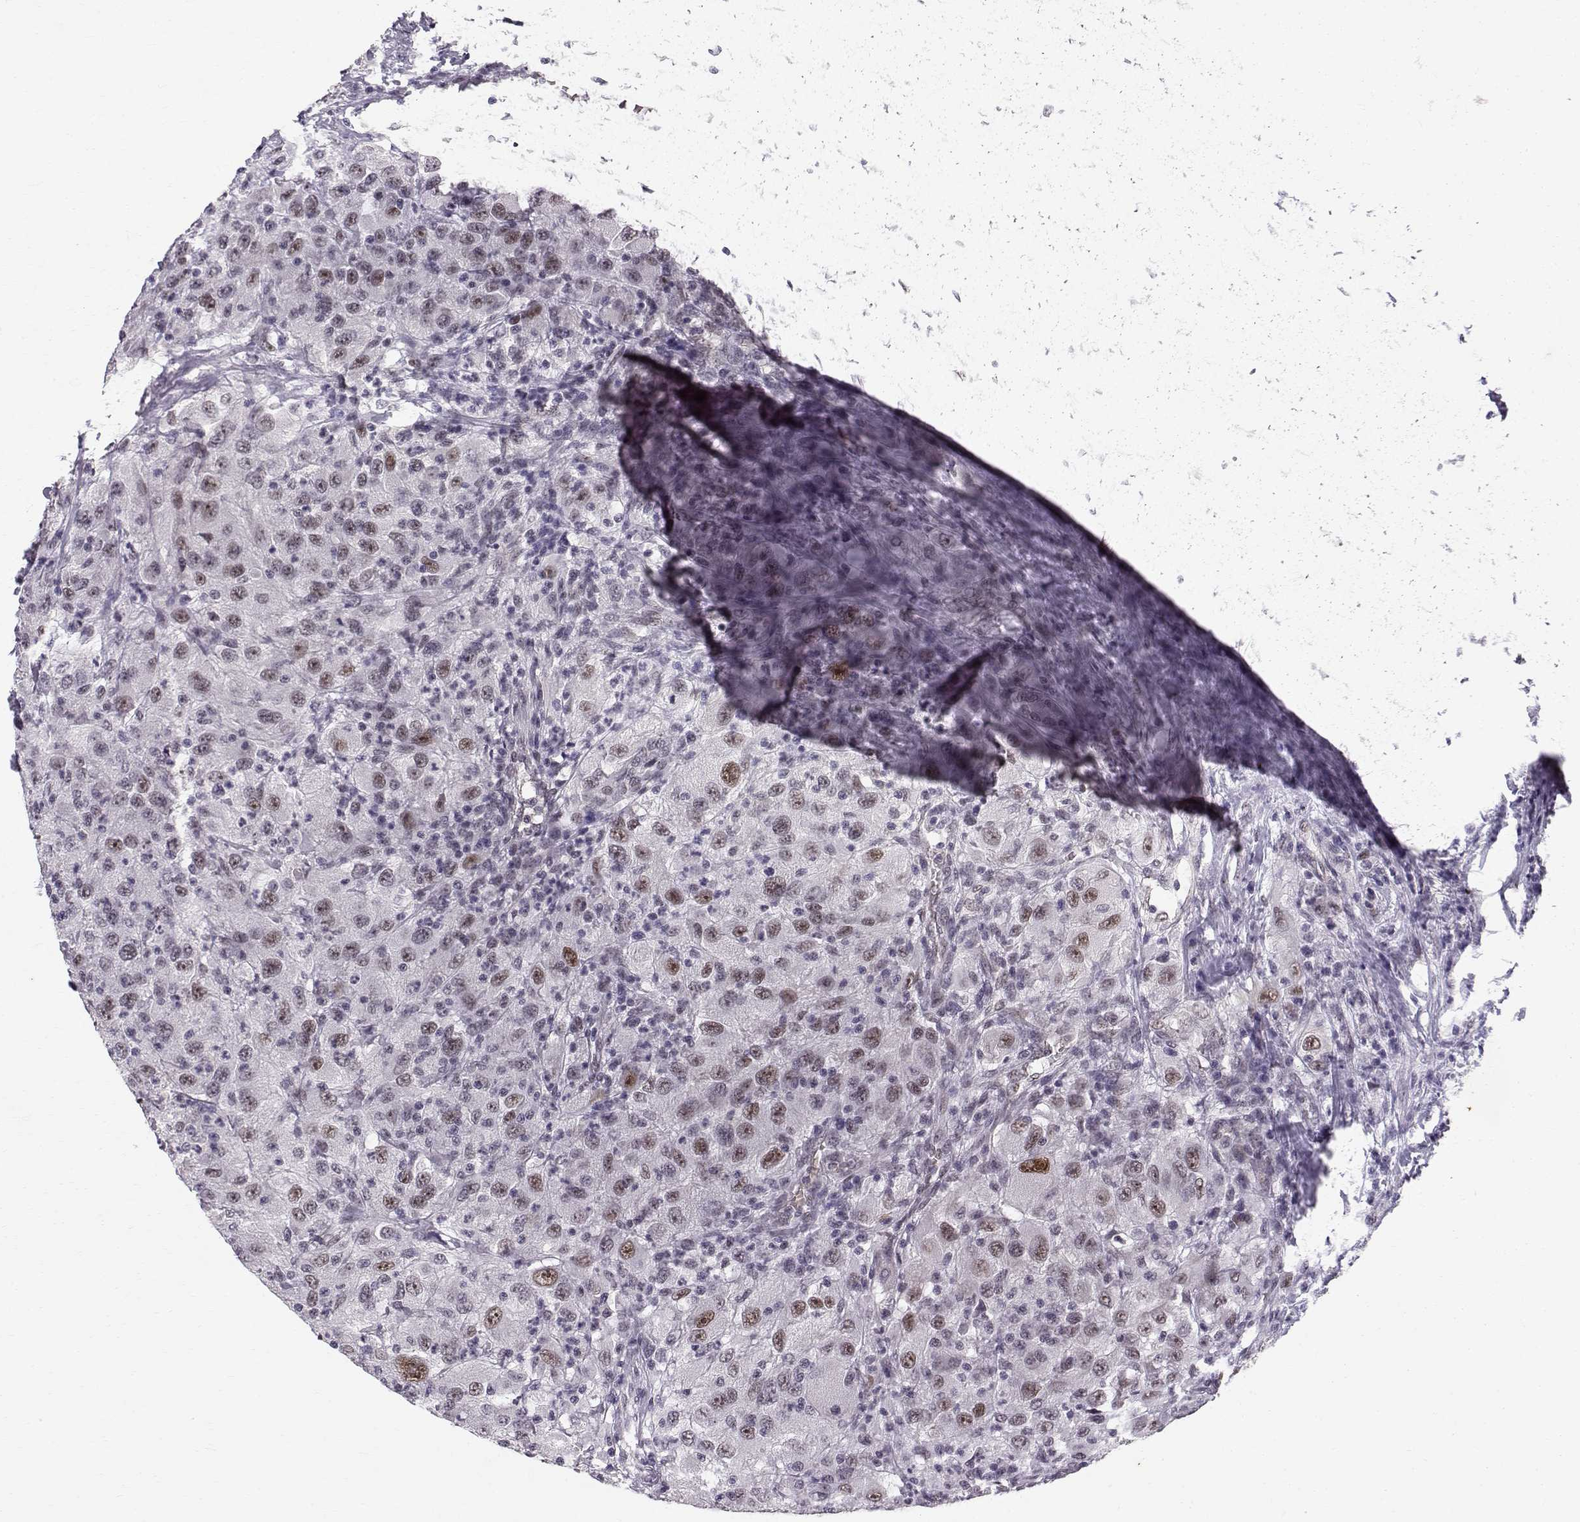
{"staining": {"intensity": "moderate", "quantity": "<25%", "location": "nuclear"}, "tissue": "renal cancer", "cell_type": "Tumor cells", "image_type": "cancer", "snomed": [{"axis": "morphology", "description": "Adenocarcinoma, NOS"}, {"axis": "topography", "description": "Kidney"}], "caption": "IHC photomicrograph of renal cancer stained for a protein (brown), which displays low levels of moderate nuclear staining in about <25% of tumor cells.", "gene": "RPP38", "patient": {"sex": "female", "age": 67}}